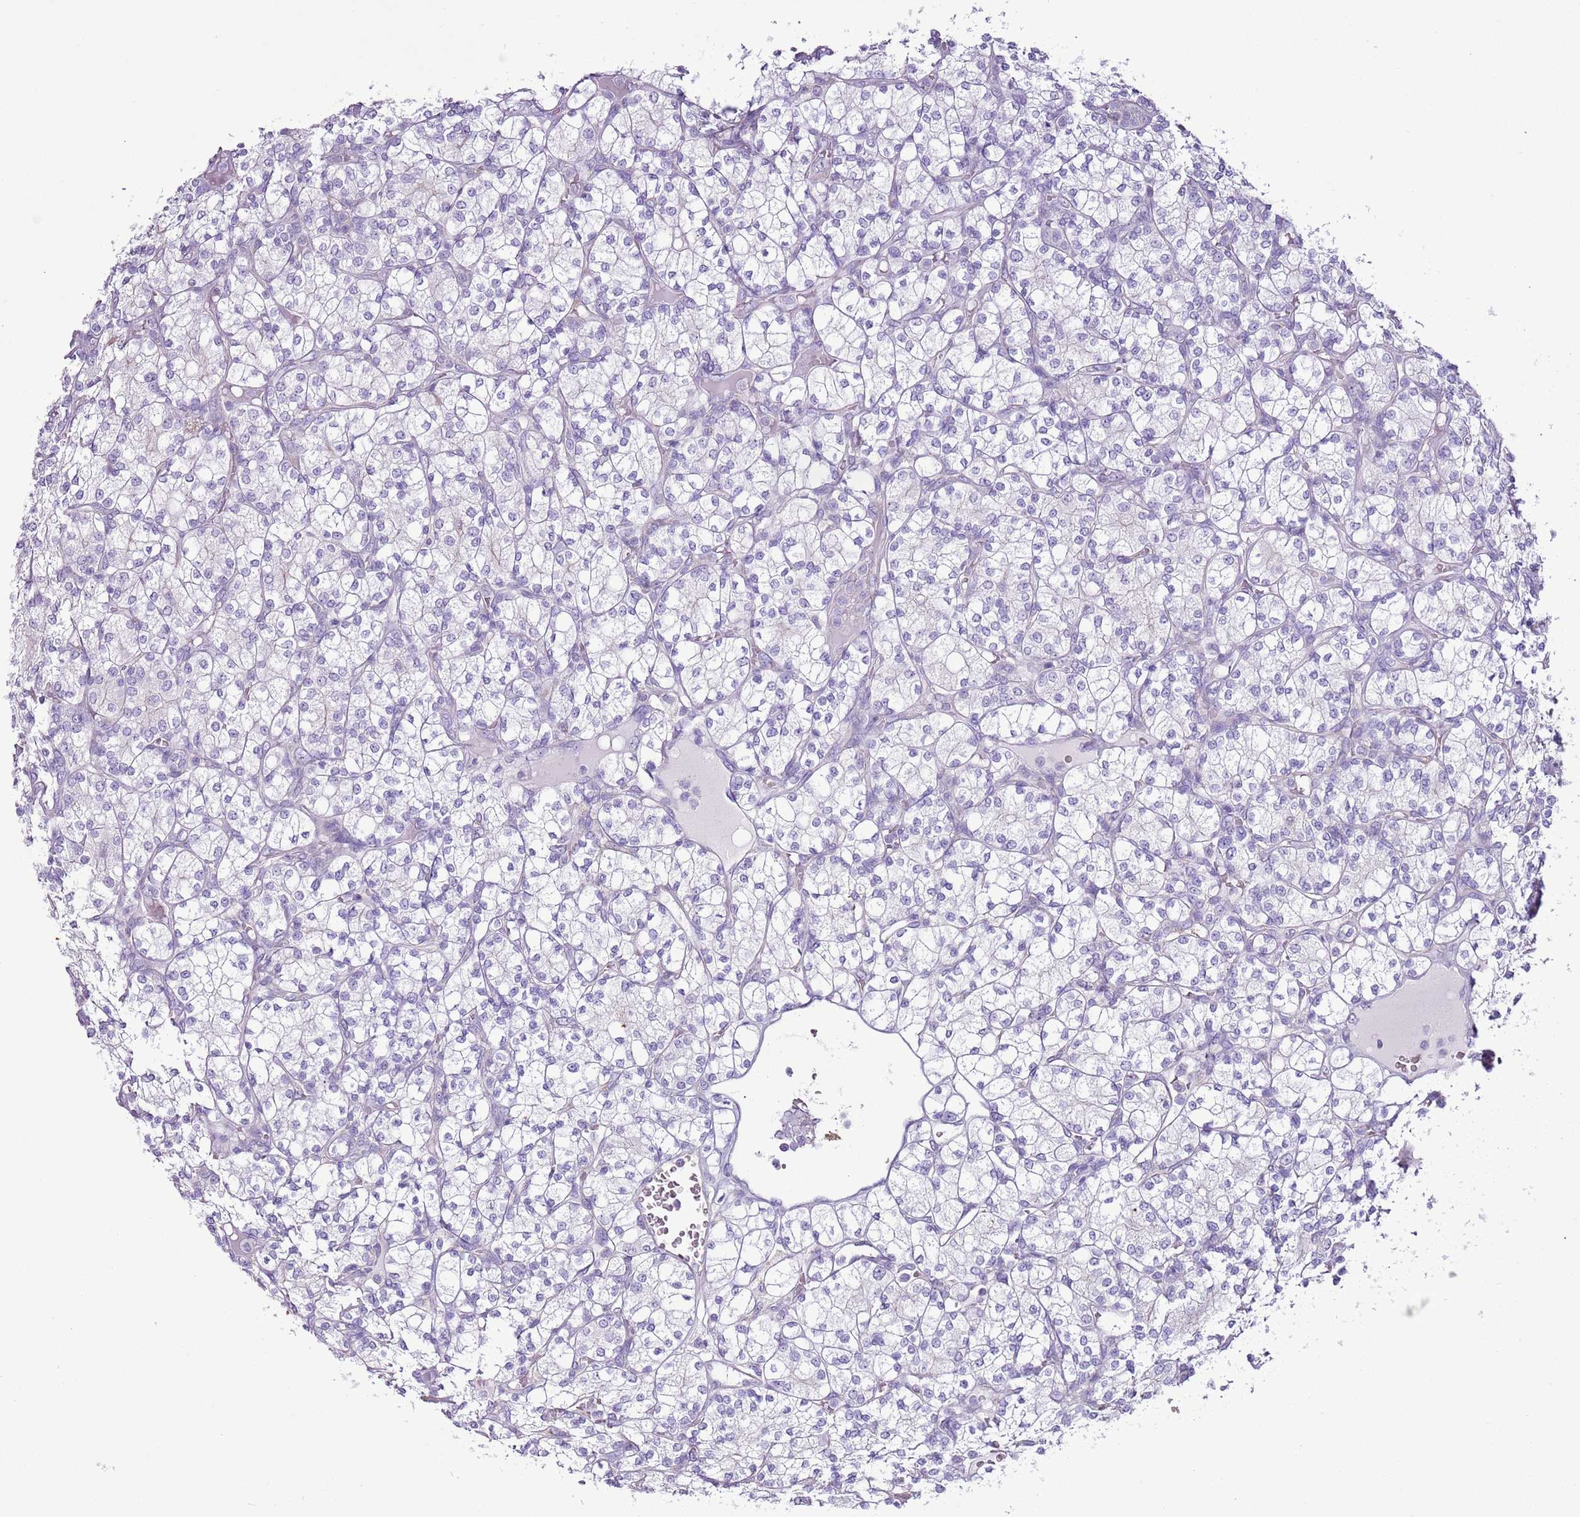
{"staining": {"intensity": "negative", "quantity": "none", "location": "none"}, "tissue": "renal cancer", "cell_type": "Tumor cells", "image_type": "cancer", "snomed": [{"axis": "morphology", "description": "Adenocarcinoma, NOS"}, {"axis": "topography", "description": "Kidney"}], "caption": "A high-resolution image shows immunohistochemistry staining of renal cancer, which displays no significant expression in tumor cells.", "gene": "SLC23A1", "patient": {"sex": "male", "age": 77}}